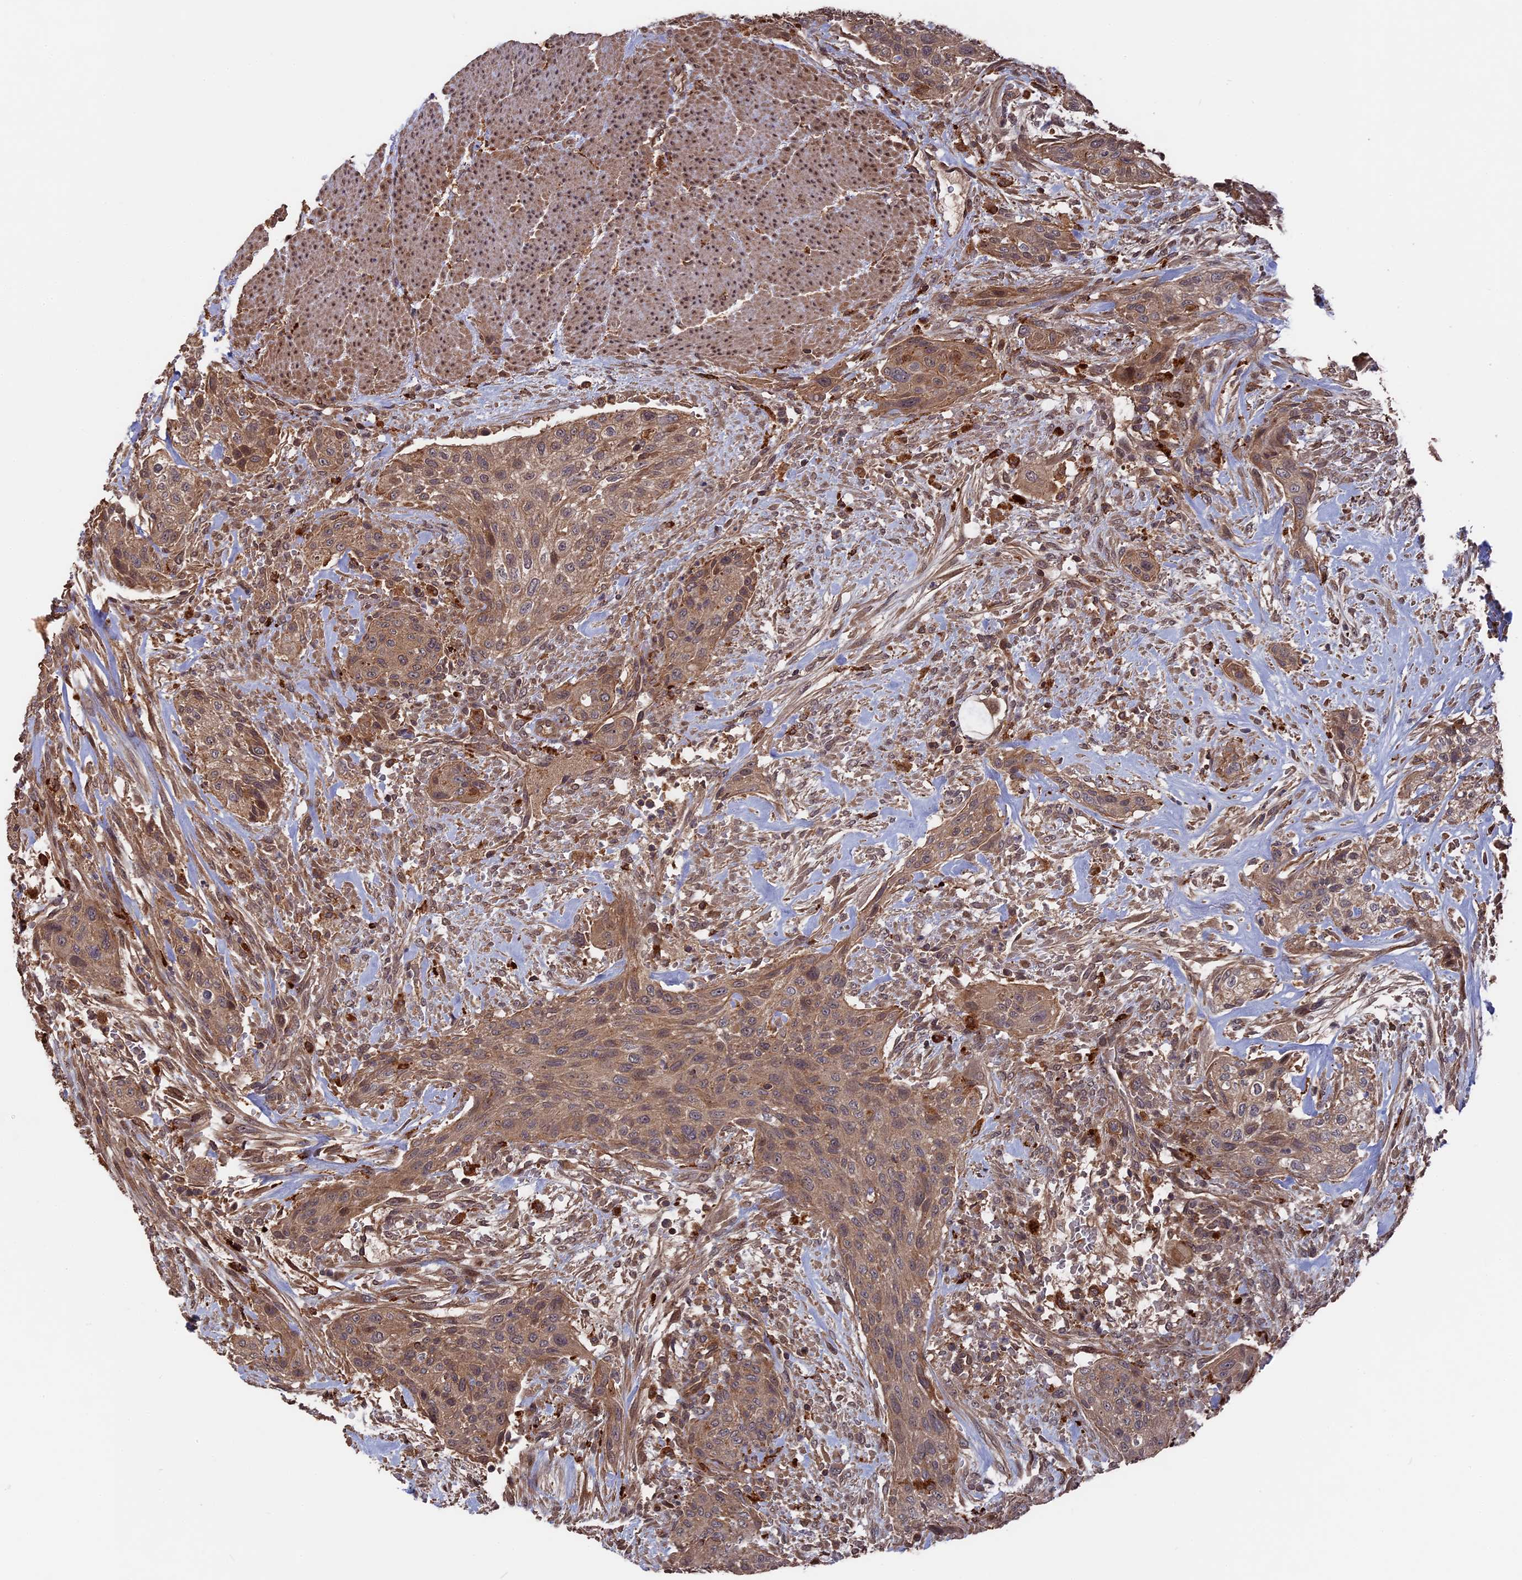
{"staining": {"intensity": "weak", "quantity": ">75%", "location": "cytoplasmic/membranous,nuclear"}, "tissue": "urothelial cancer", "cell_type": "Tumor cells", "image_type": "cancer", "snomed": [{"axis": "morphology", "description": "Urothelial carcinoma, High grade"}, {"axis": "topography", "description": "Urinary bladder"}], "caption": "High-grade urothelial carcinoma stained with a protein marker shows weak staining in tumor cells.", "gene": "TELO2", "patient": {"sex": "male", "age": 35}}